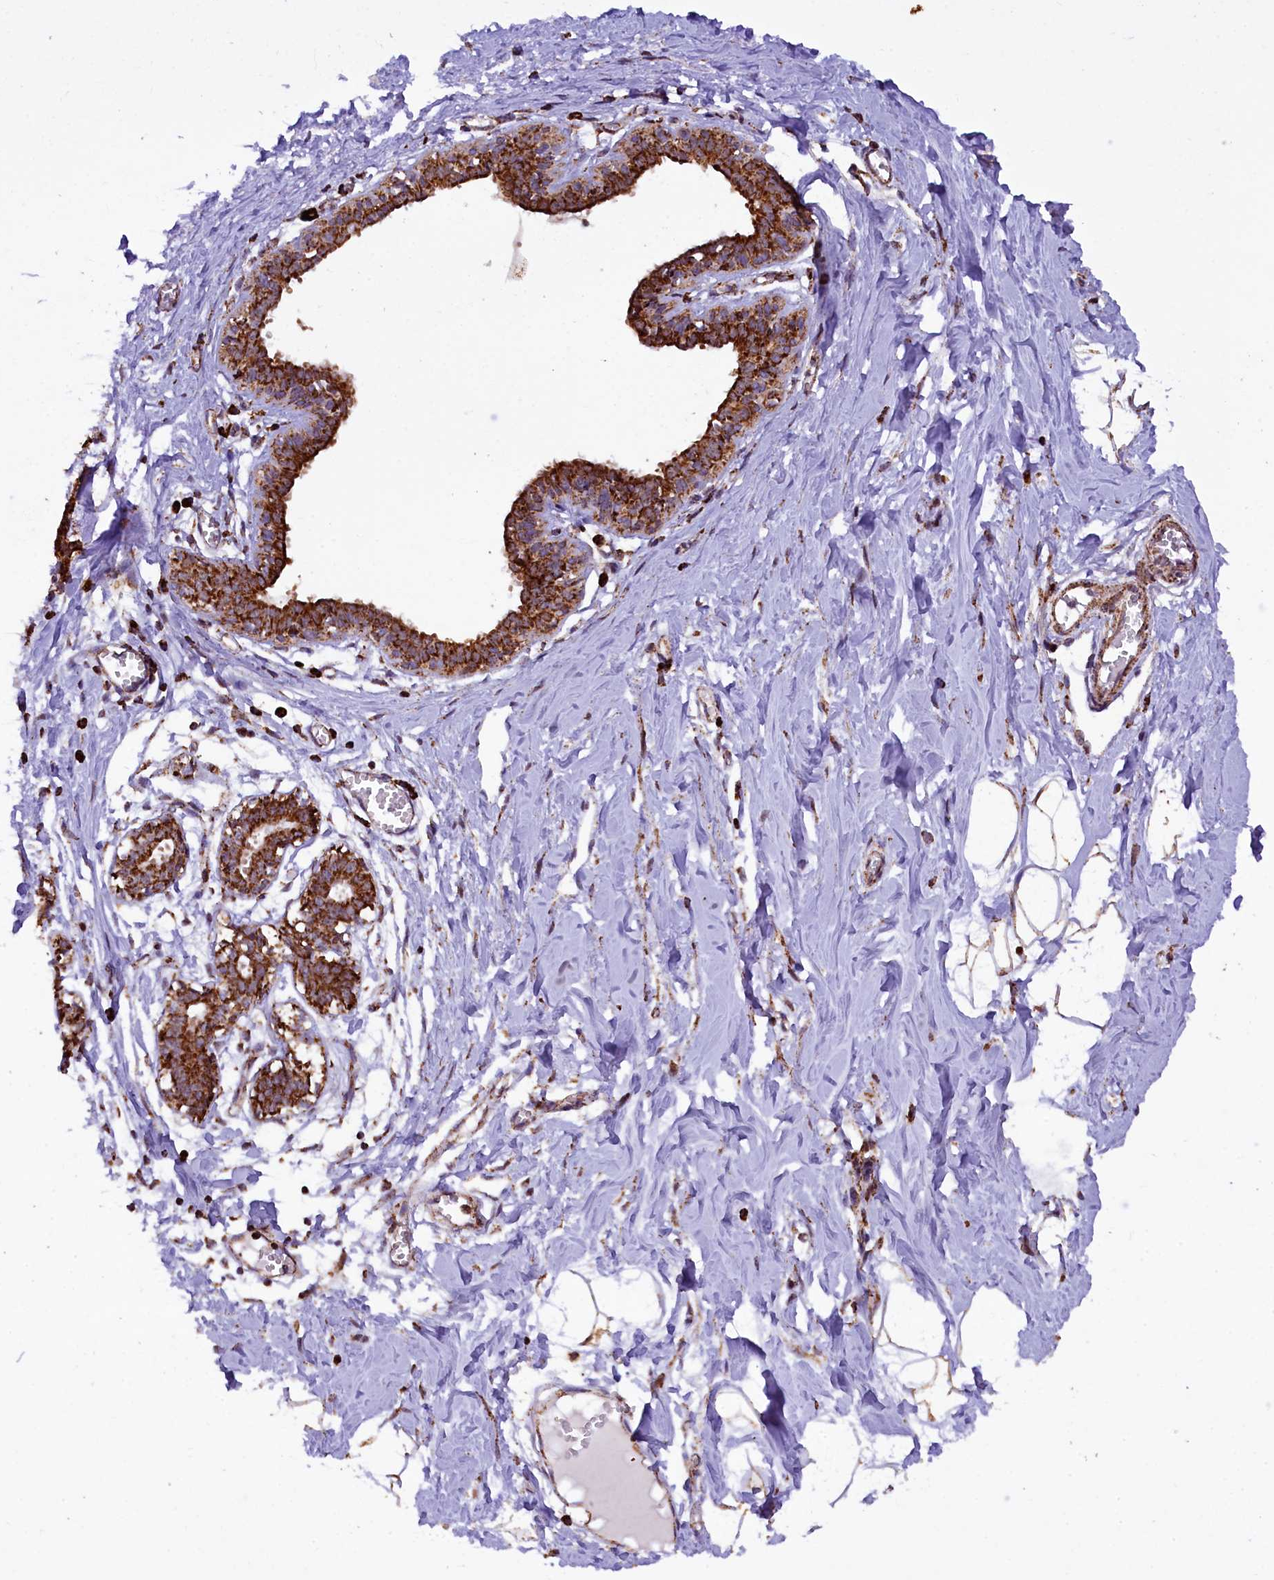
{"staining": {"intensity": "moderate", "quantity": ">75%", "location": "cytoplasmic/membranous"}, "tissue": "breast", "cell_type": "Adipocytes", "image_type": "normal", "snomed": [{"axis": "morphology", "description": "Normal tissue, NOS"}, {"axis": "topography", "description": "Breast"}], "caption": "DAB (3,3'-diaminobenzidine) immunohistochemical staining of unremarkable breast exhibits moderate cytoplasmic/membranous protein expression in approximately >75% of adipocytes.", "gene": "KLC2", "patient": {"sex": "female", "age": 27}}